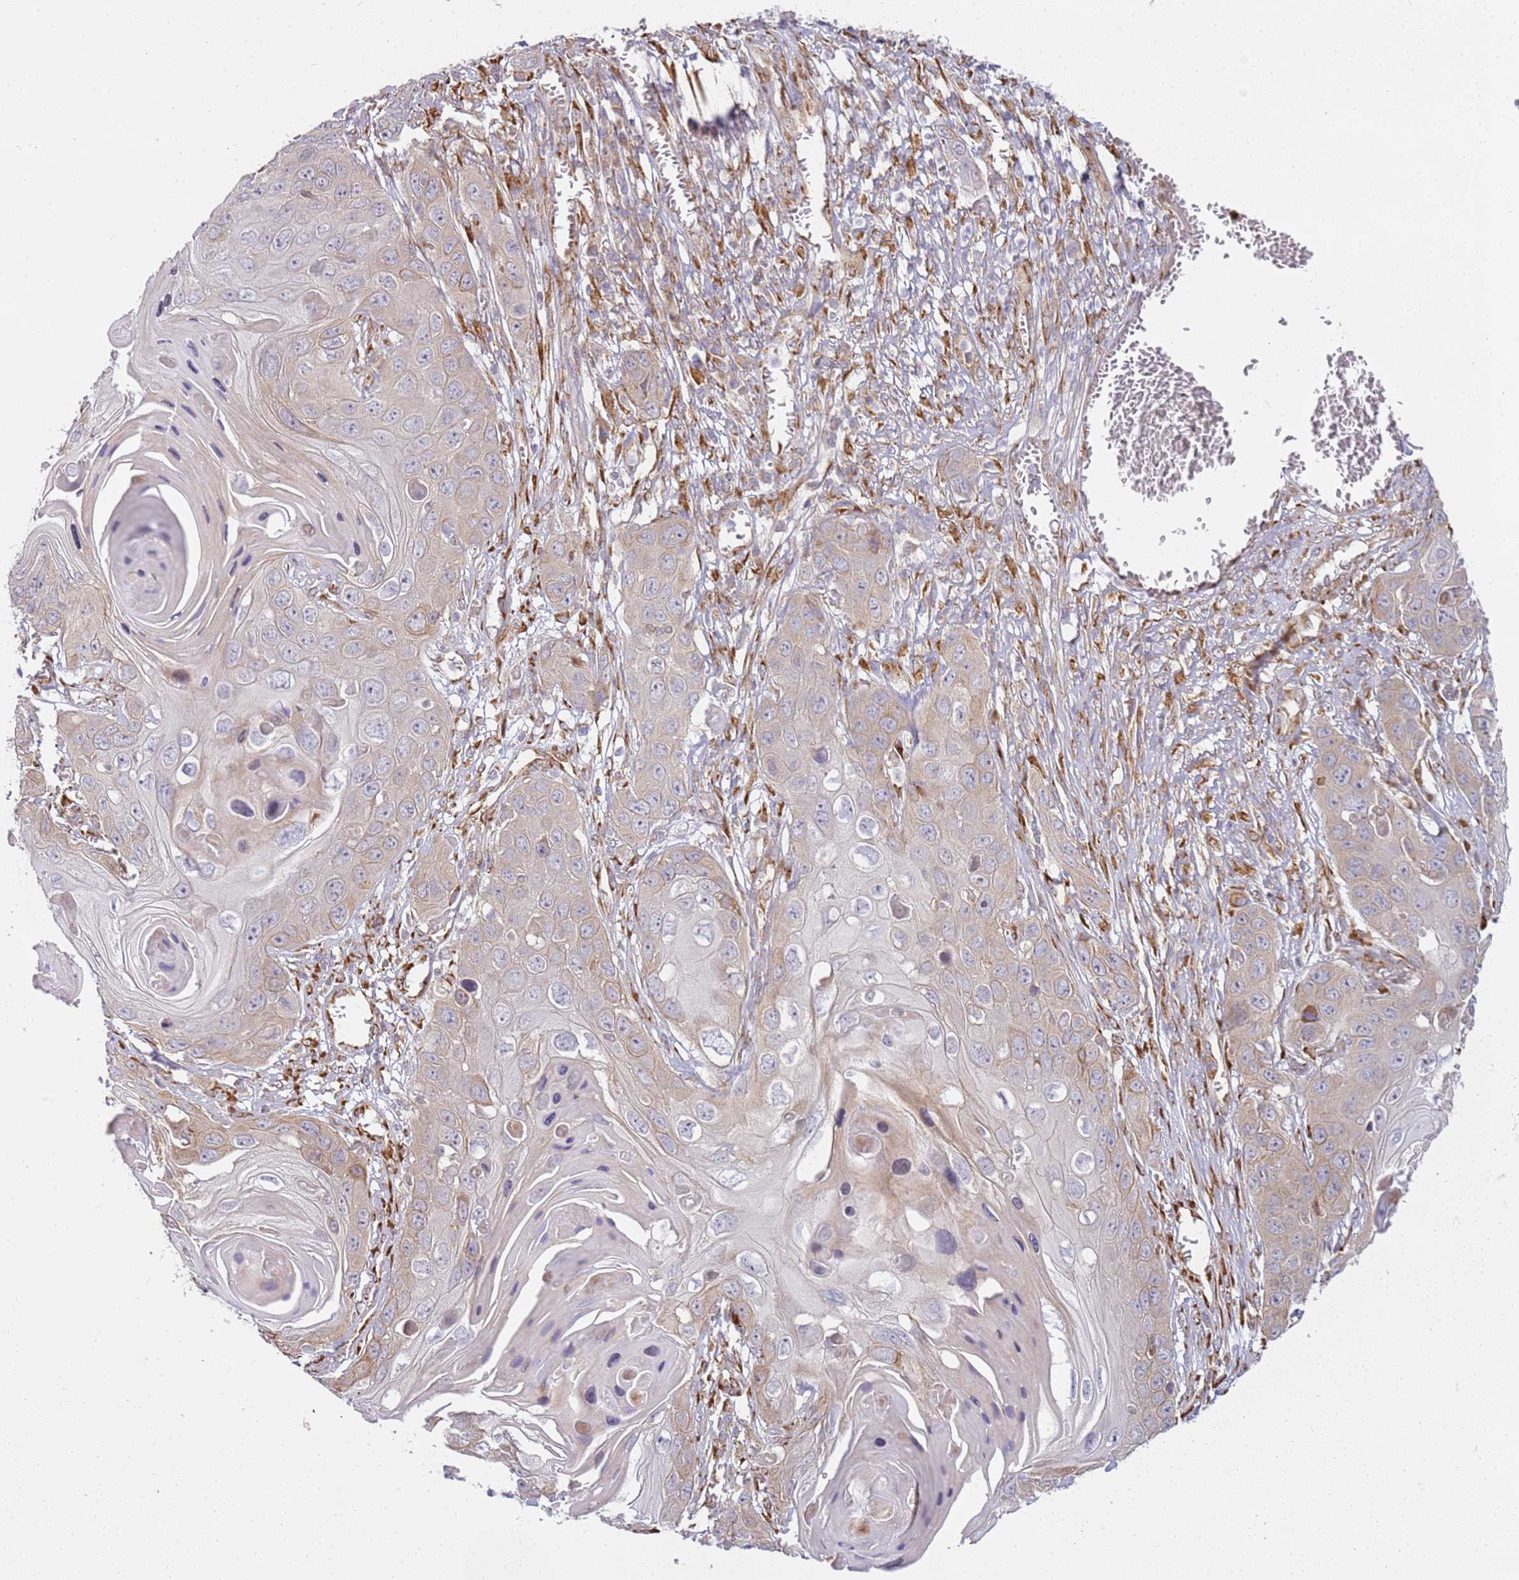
{"staining": {"intensity": "weak", "quantity": "<25%", "location": "cytoplasmic/membranous"}, "tissue": "skin cancer", "cell_type": "Tumor cells", "image_type": "cancer", "snomed": [{"axis": "morphology", "description": "Squamous cell carcinoma, NOS"}, {"axis": "topography", "description": "Skin"}], "caption": "Skin cancer was stained to show a protein in brown. There is no significant positivity in tumor cells.", "gene": "GRAP", "patient": {"sex": "male", "age": 55}}